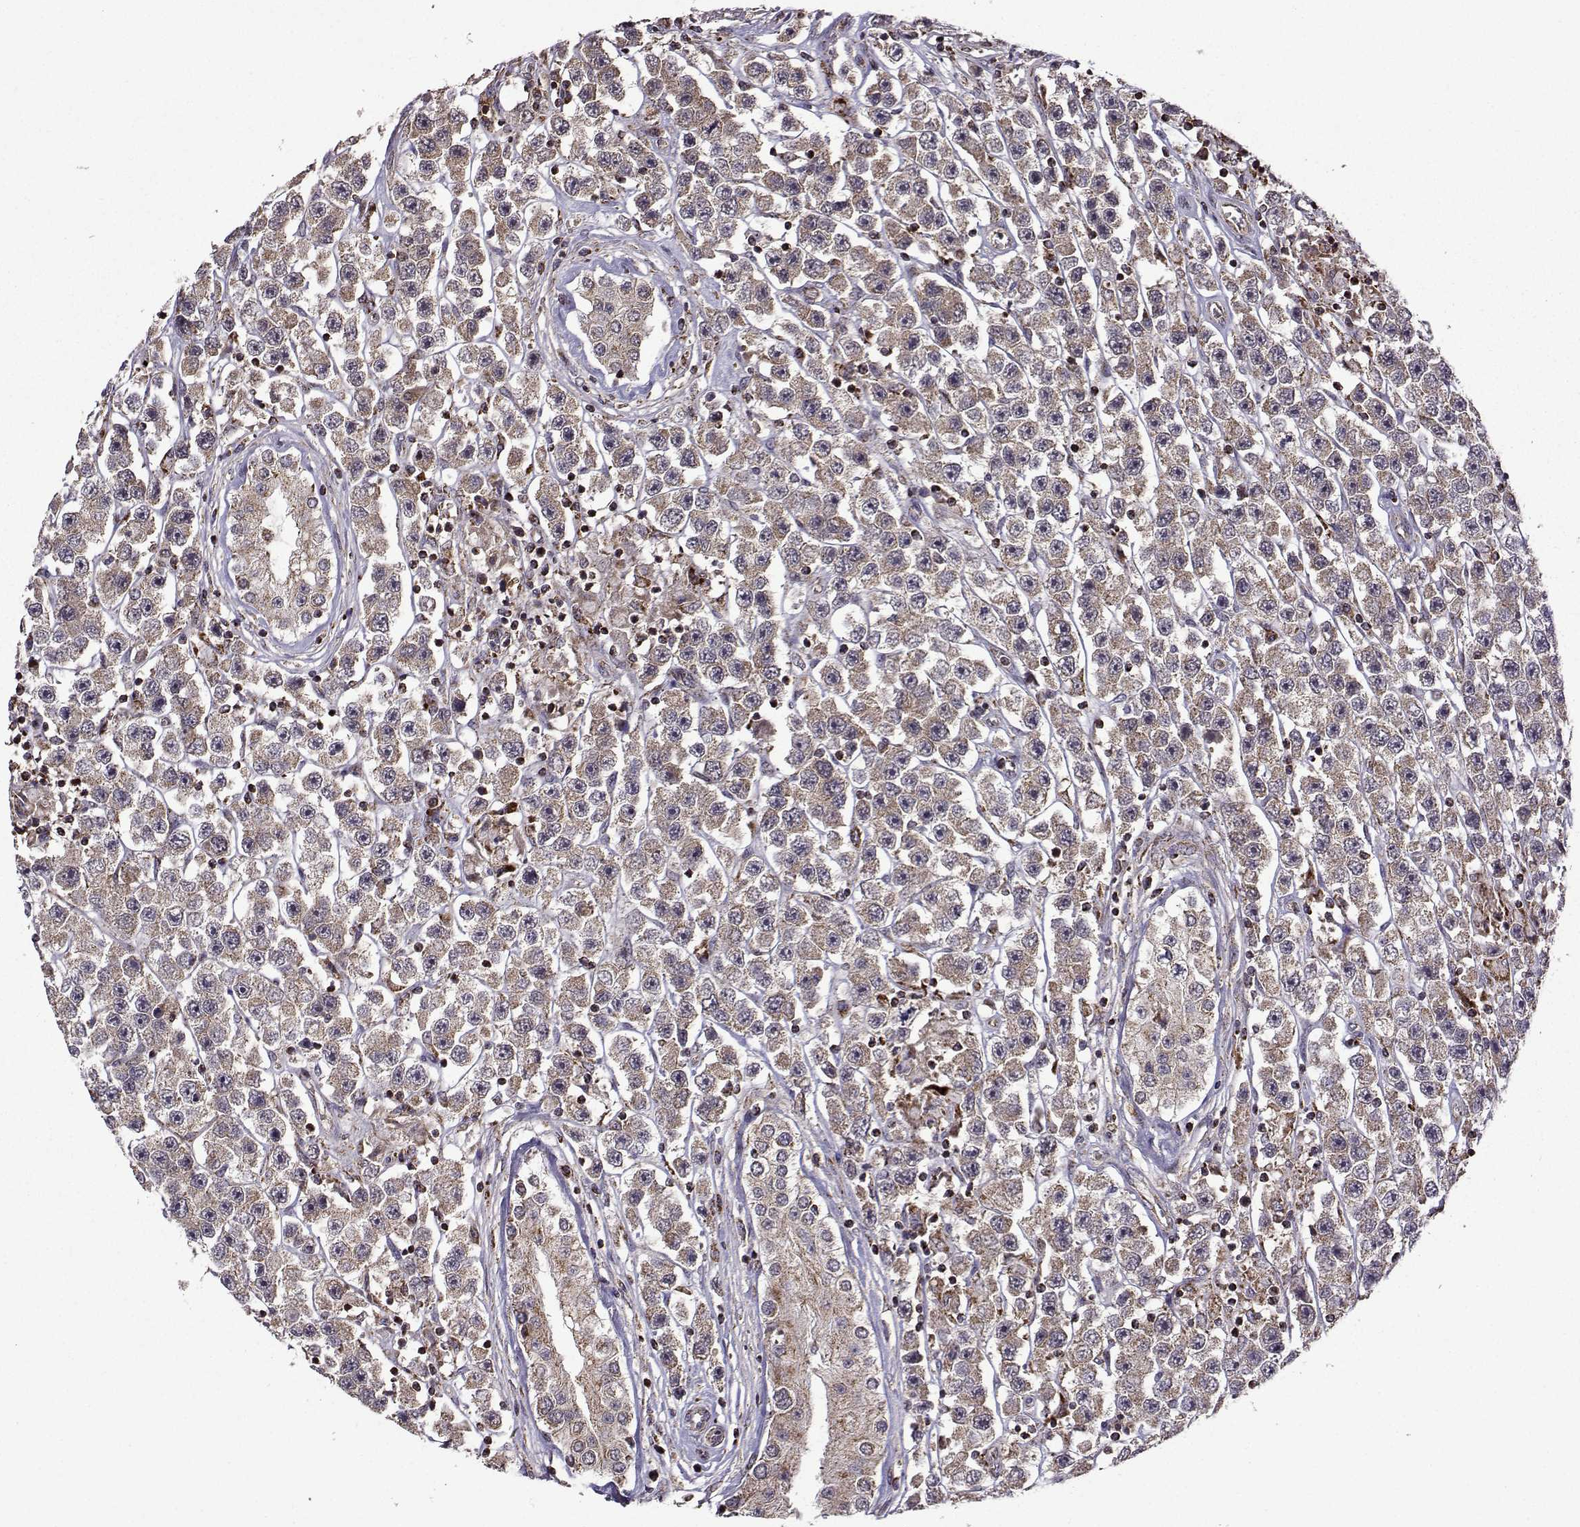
{"staining": {"intensity": "weak", "quantity": ">75%", "location": "cytoplasmic/membranous"}, "tissue": "testis cancer", "cell_type": "Tumor cells", "image_type": "cancer", "snomed": [{"axis": "morphology", "description": "Seminoma, NOS"}, {"axis": "topography", "description": "Testis"}], "caption": "This image shows immunohistochemistry staining of human testis seminoma, with low weak cytoplasmic/membranous staining in approximately >75% of tumor cells.", "gene": "TAB2", "patient": {"sex": "male", "age": 45}}